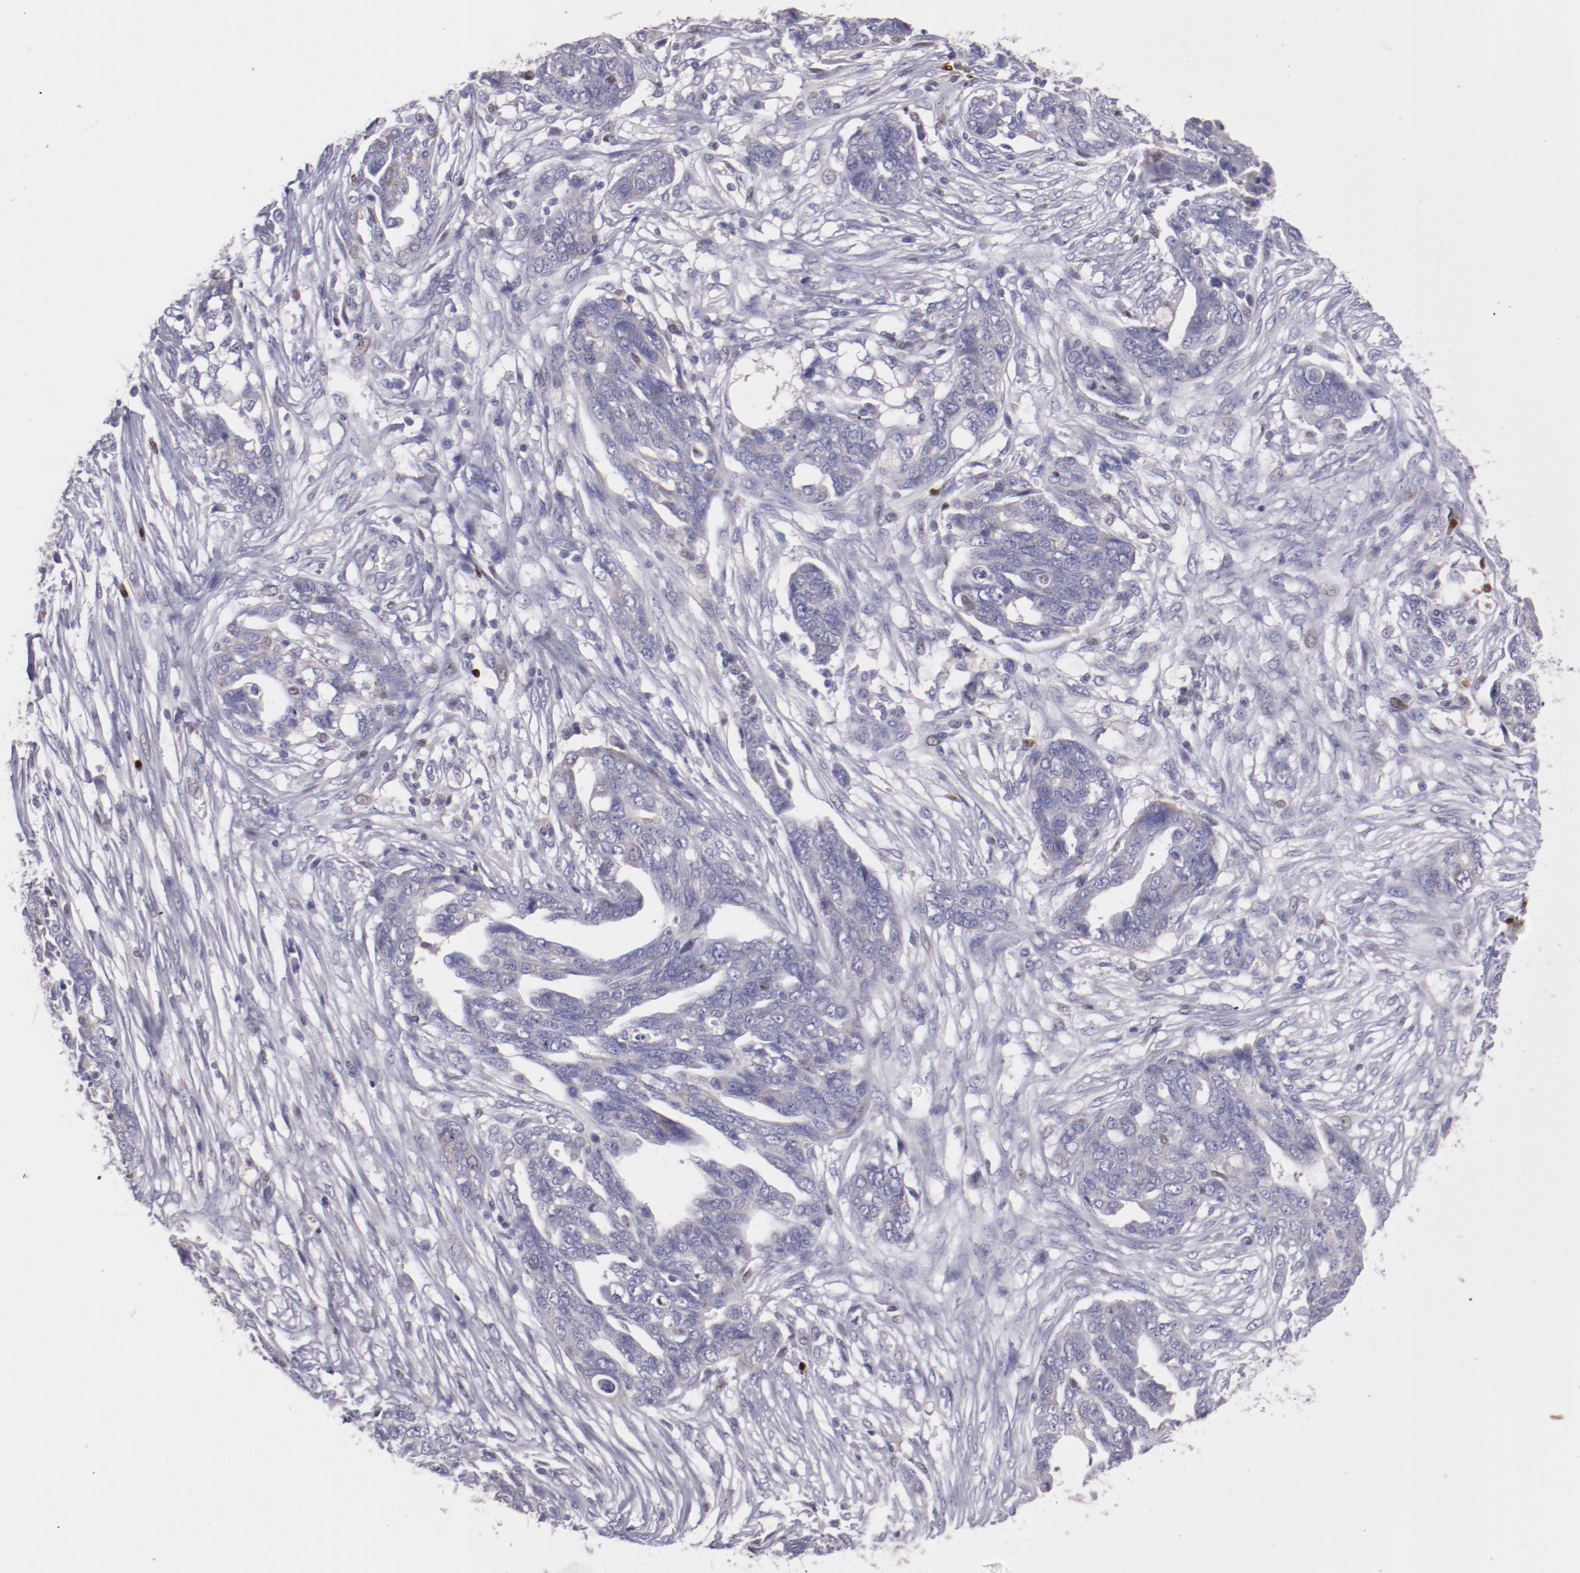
{"staining": {"intensity": "negative", "quantity": "none", "location": "none"}, "tissue": "ovarian cancer", "cell_type": "Tumor cells", "image_type": "cancer", "snomed": [{"axis": "morphology", "description": "Normal tissue, NOS"}, {"axis": "morphology", "description": "Cystadenocarcinoma, serous, NOS"}, {"axis": "topography", "description": "Fallopian tube"}, {"axis": "topography", "description": "Ovary"}], "caption": "There is no significant positivity in tumor cells of ovarian serous cystadenocarcinoma. Nuclei are stained in blue.", "gene": "IRF8", "patient": {"sex": "female", "age": 56}}